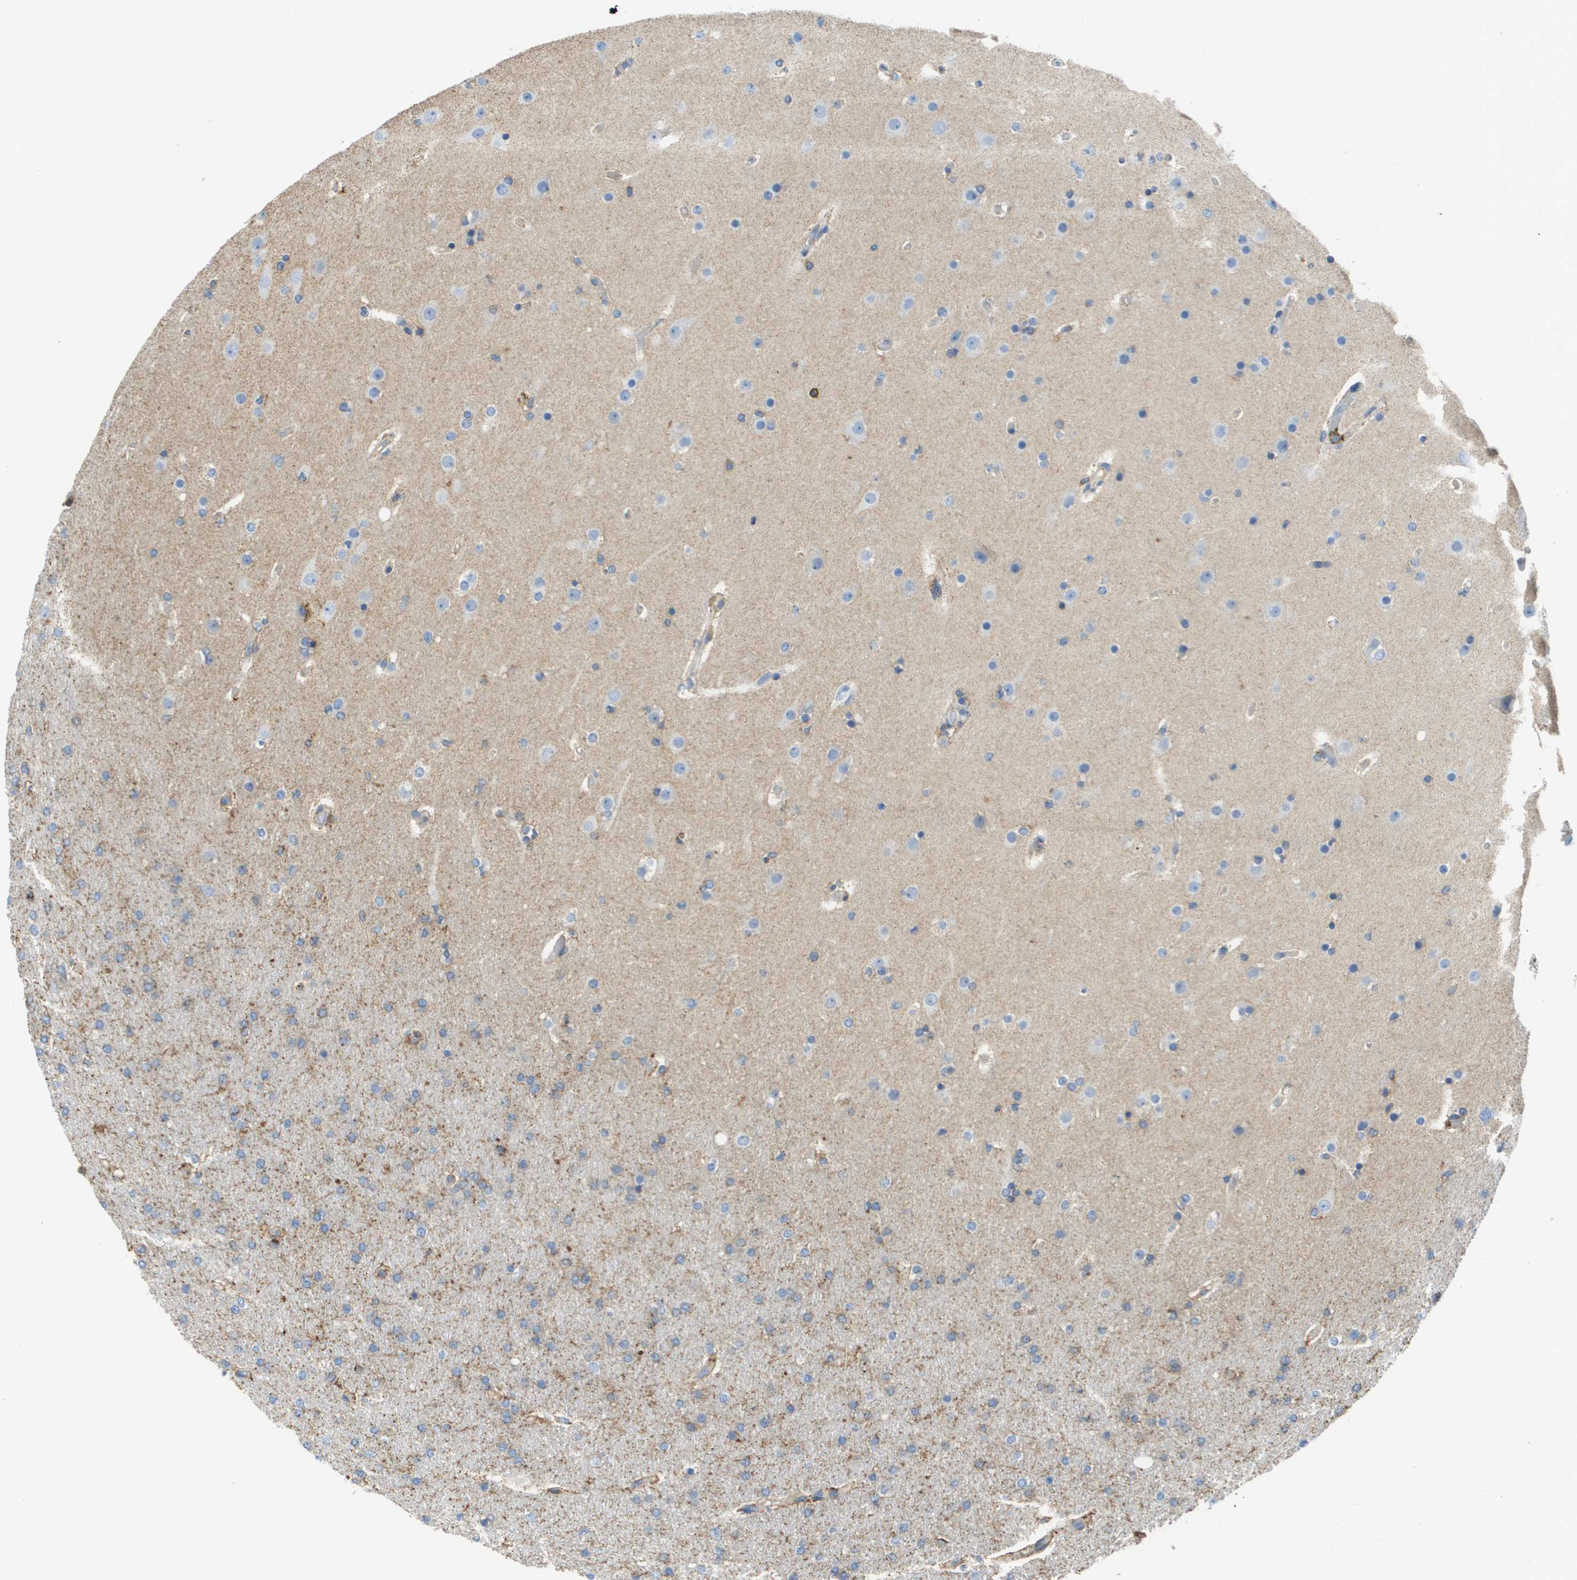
{"staining": {"intensity": "negative", "quantity": "none", "location": "none"}, "tissue": "glioma", "cell_type": "Tumor cells", "image_type": "cancer", "snomed": [{"axis": "morphology", "description": "Glioma, malignant, High grade"}, {"axis": "topography", "description": "Cerebral cortex"}], "caption": "This is an IHC image of human glioma. There is no positivity in tumor cells.", "gene": "PASK", "patient": {"sex": "female", "age": 36}}